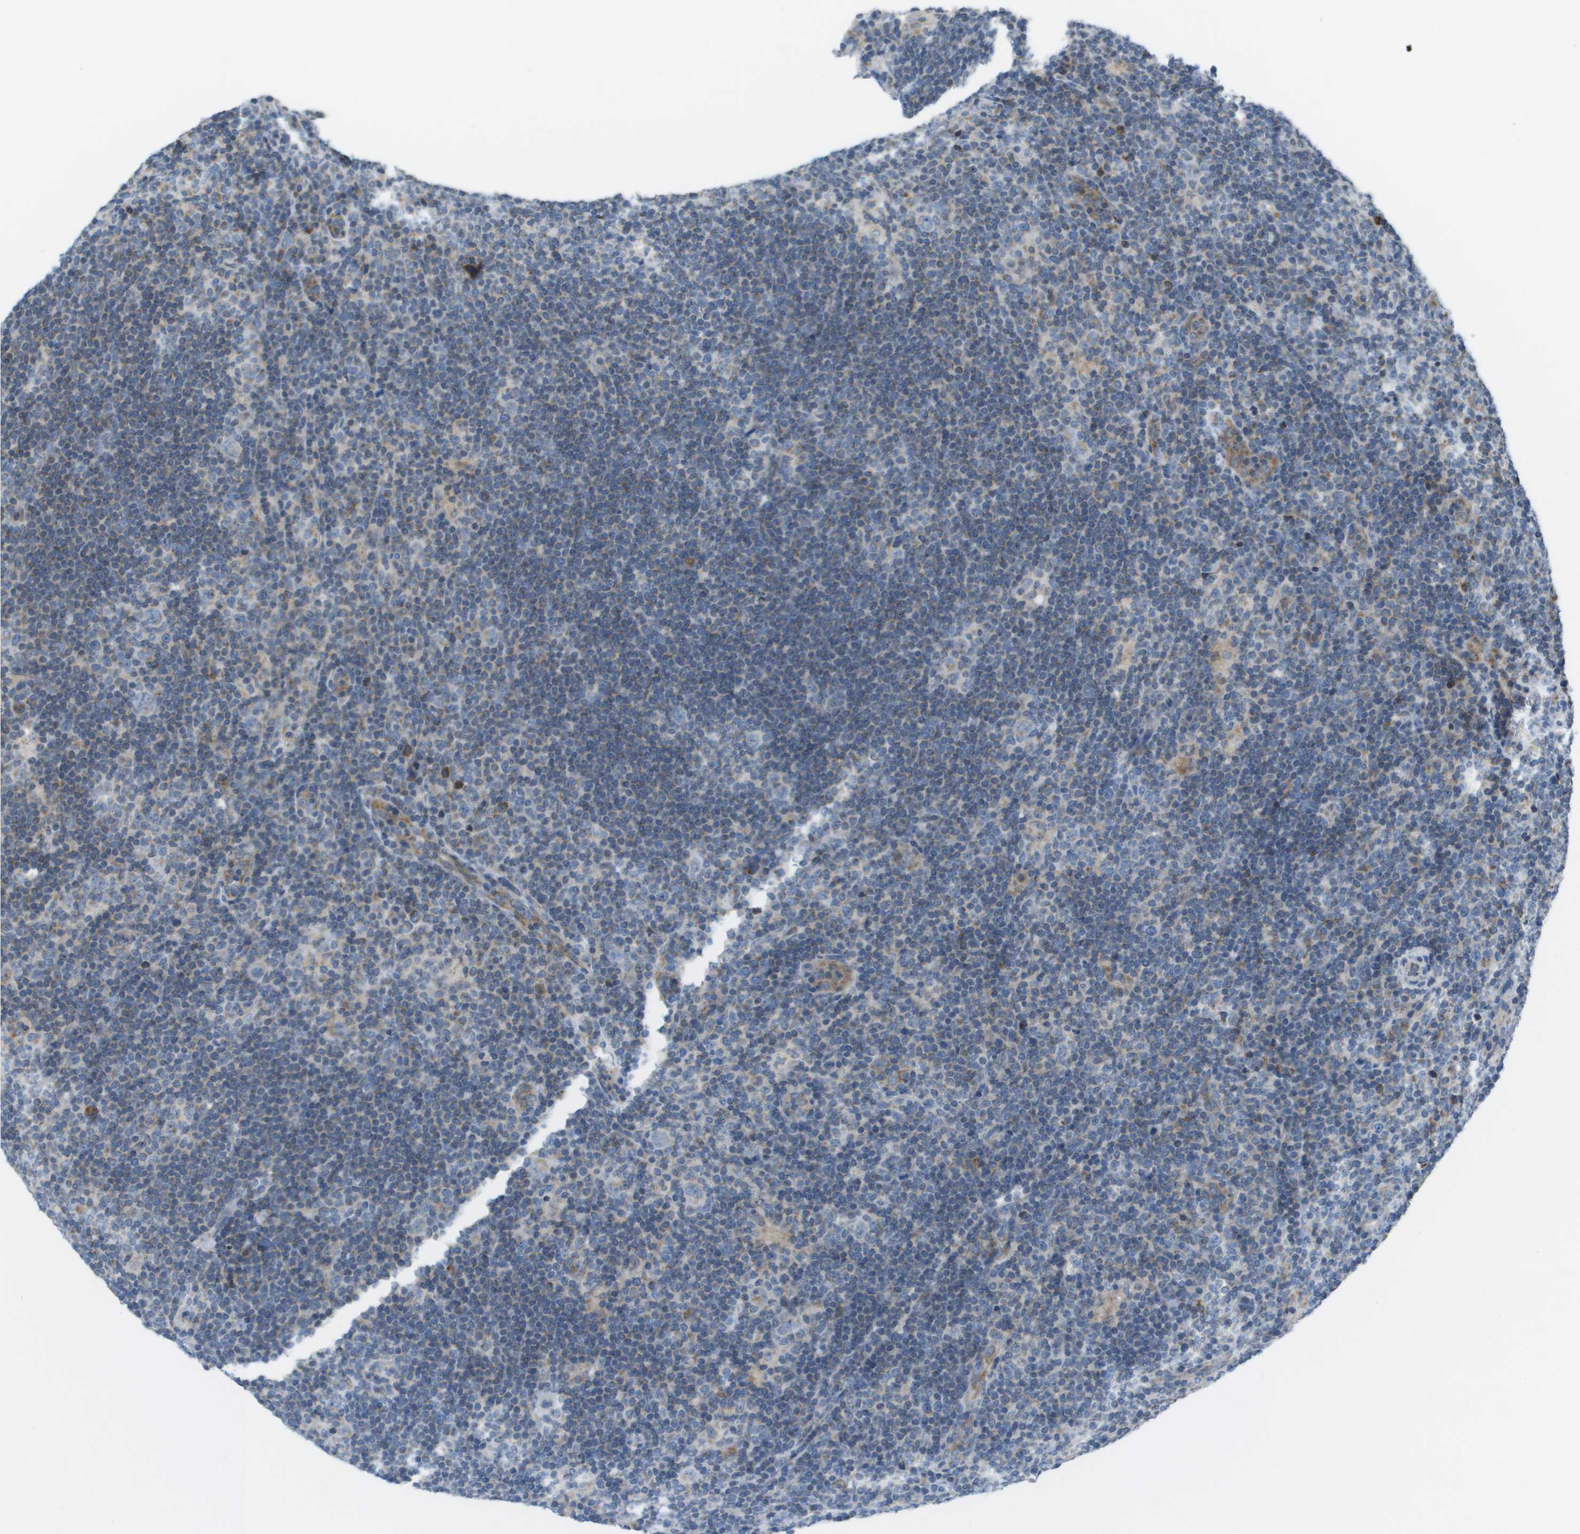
{"staining": {"intensity": "weak", "quantity": "<25%", "location": "cytoplasmic/membranous"}, "tissue": "lymphoma", "cell_type": "Tumor cells", "image_type": "cancer", "snomed": [{"axis": "morphology", "description": "Hodgkin's disease, NOS"}, {"axis": "topography", "description": "Lymph node"}], "caption": "An image of lymphoma stained for a protein exhibits no brown staining in tumor cells.", "gene": "GALNT6", "patient": {"sex": "female", "age": 57}}